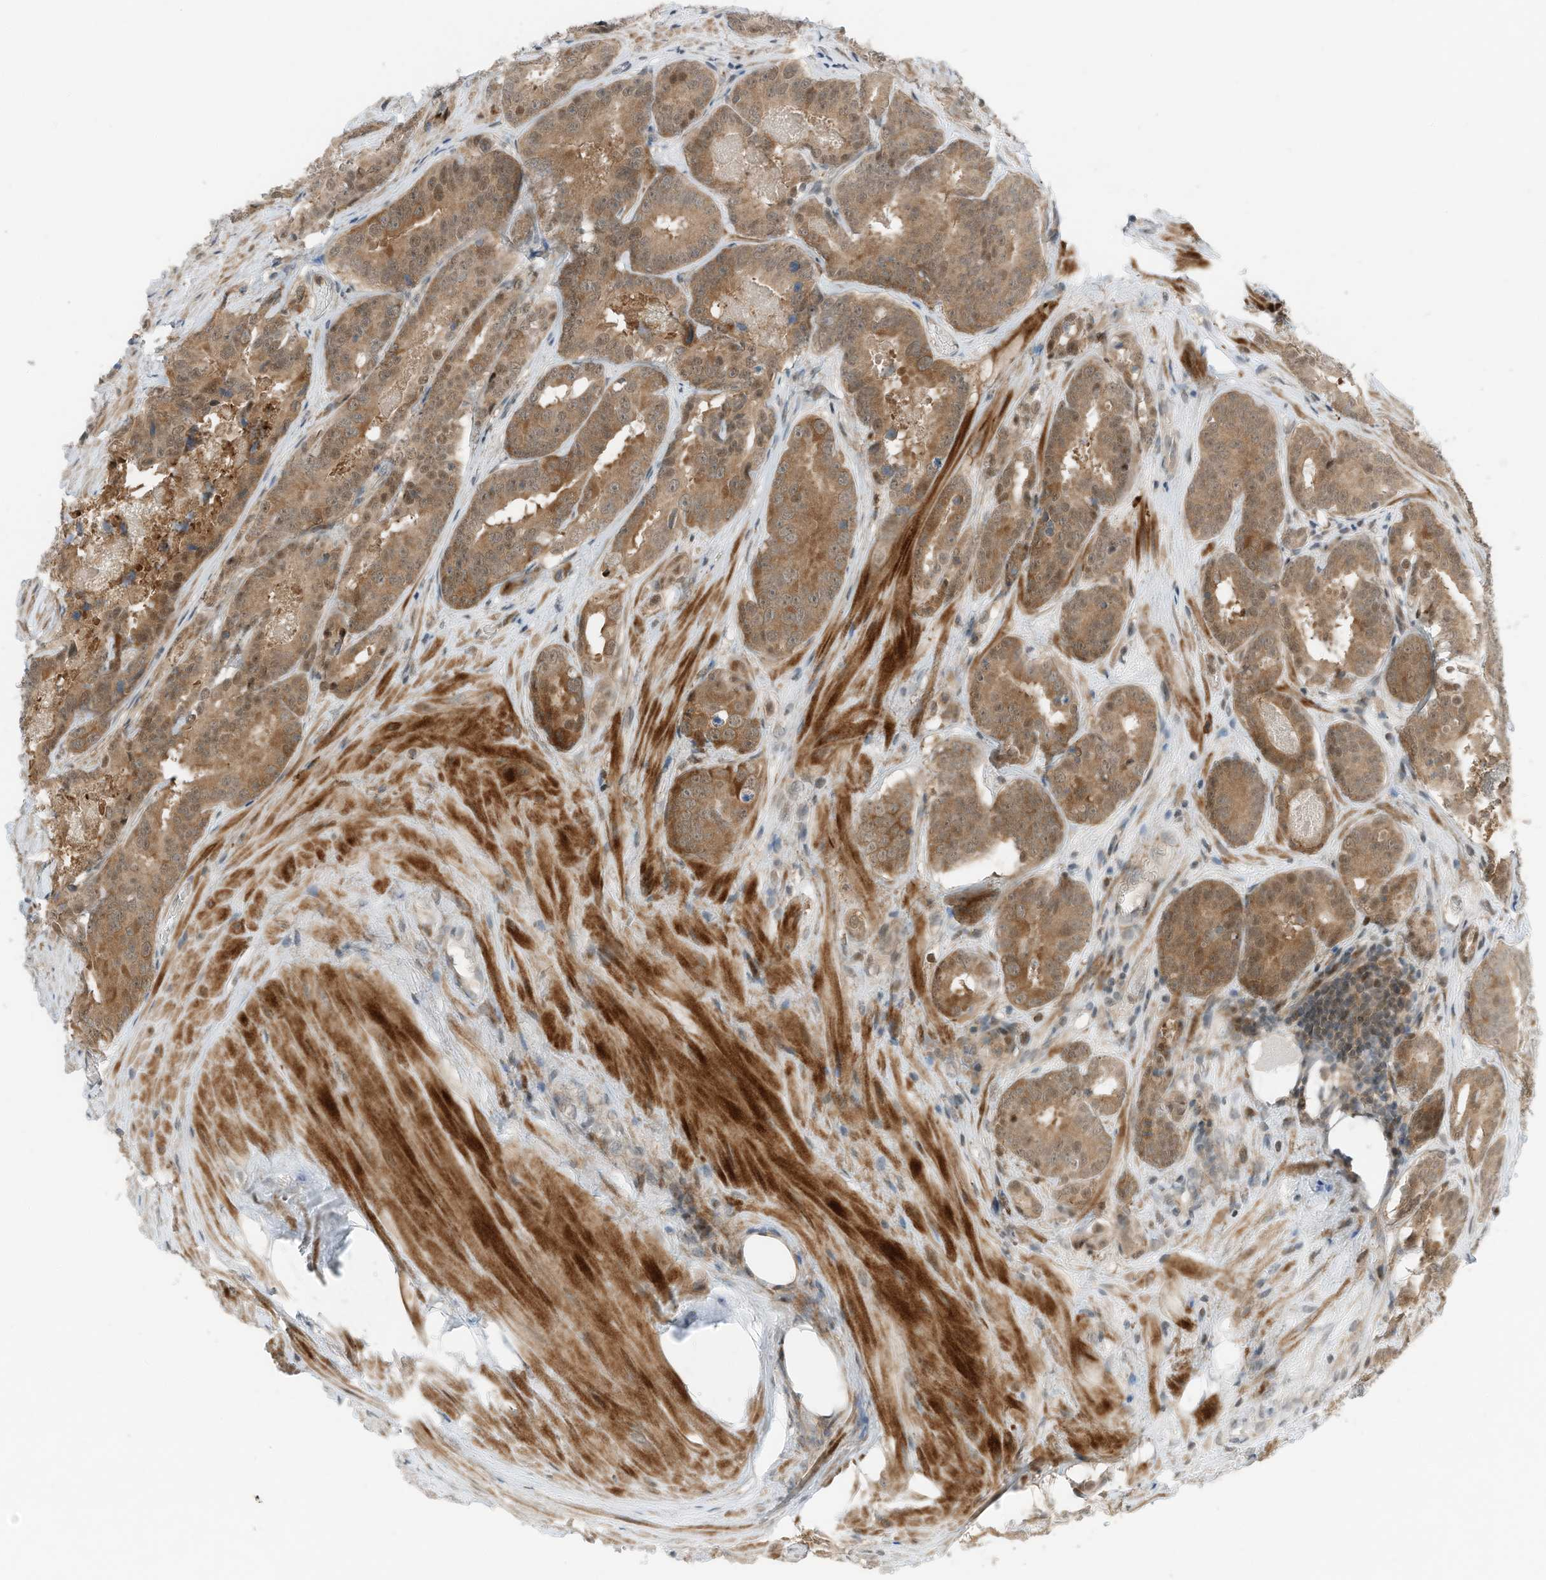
{"staining": {"intensity": "strong", "quantity": ">75%", "location": "cytoplasmic/membranous,nuclear"}, "tissue": "prostate cancer", "cell_type": "Tumor cells", "image_type": "cancer", "snomed": [{"axis": "morphology", "description": "Adenocarcinoma, High grade"}, {"axis": "topography", "description": "Prostate"}], "caption": "DAB immunohistochemical staining of human adenocarcinoma (high-grade) (prostate) shows strong cytoplasmic/membranous and nuclear protein expression in about >75% of tumor cells.", "gene": "RMND1", "patient": {"sex": "male", "age": 57}}